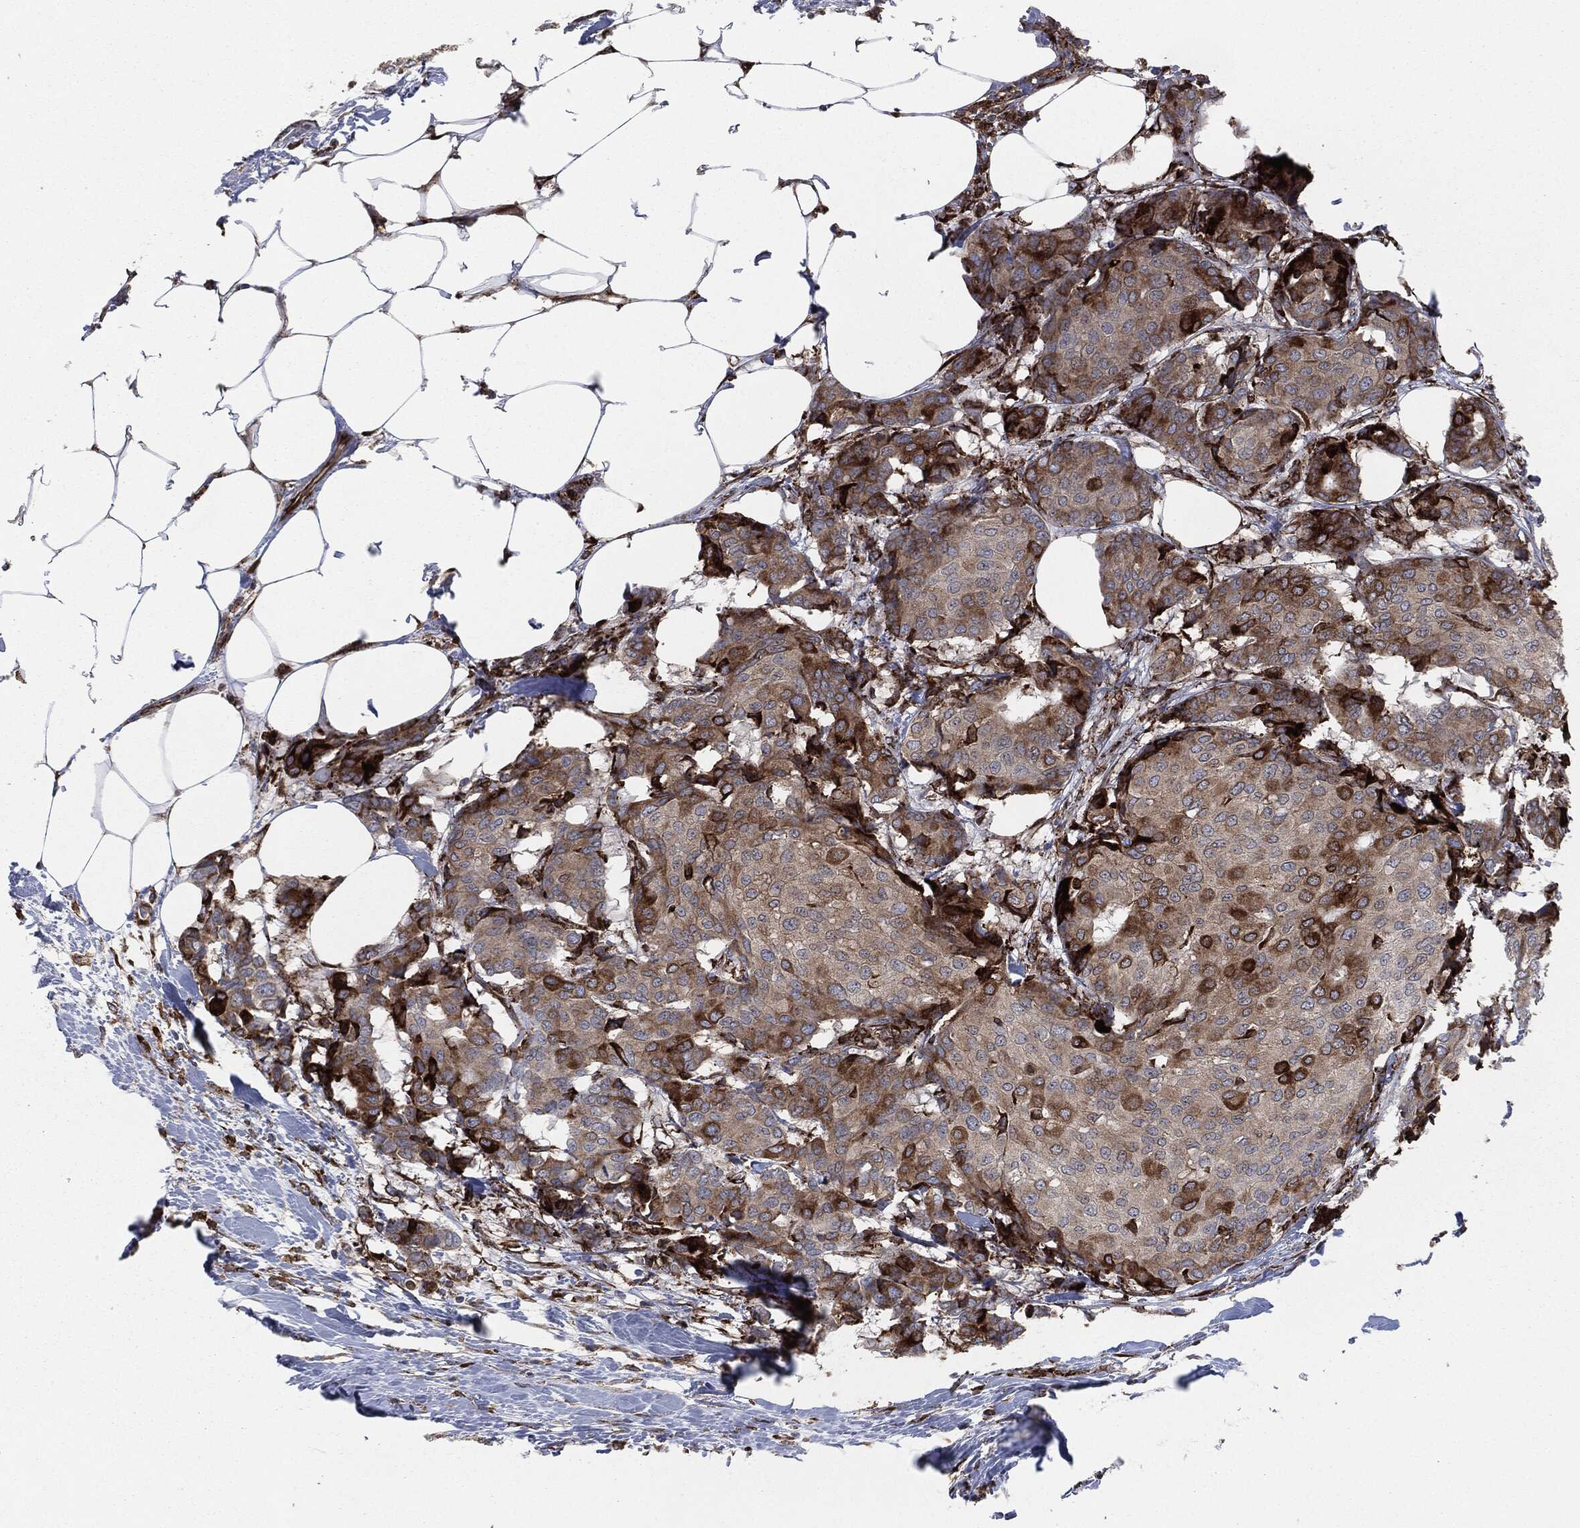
{"staining": {"intensity": "moderate", "quantity": ">75%", "location": "cytoplasmic/membranous"}, "tissue": "breast cancer", "cell_type": "Tumor cells", "image_type": "cancer", "snomed": [{"axis": "morphology", "description": "Duct carcinoma"}, {"axis": "topography", "description": "Breast"}], "caption": "The micrograph displays staining of invasive ductal carcinoma (breast), revealing moderate cytoplasmic/membranous protein expression (brown color) within tumor cells.", "gene": "CALR", "patient": {"sex": "female", "age": 75}}